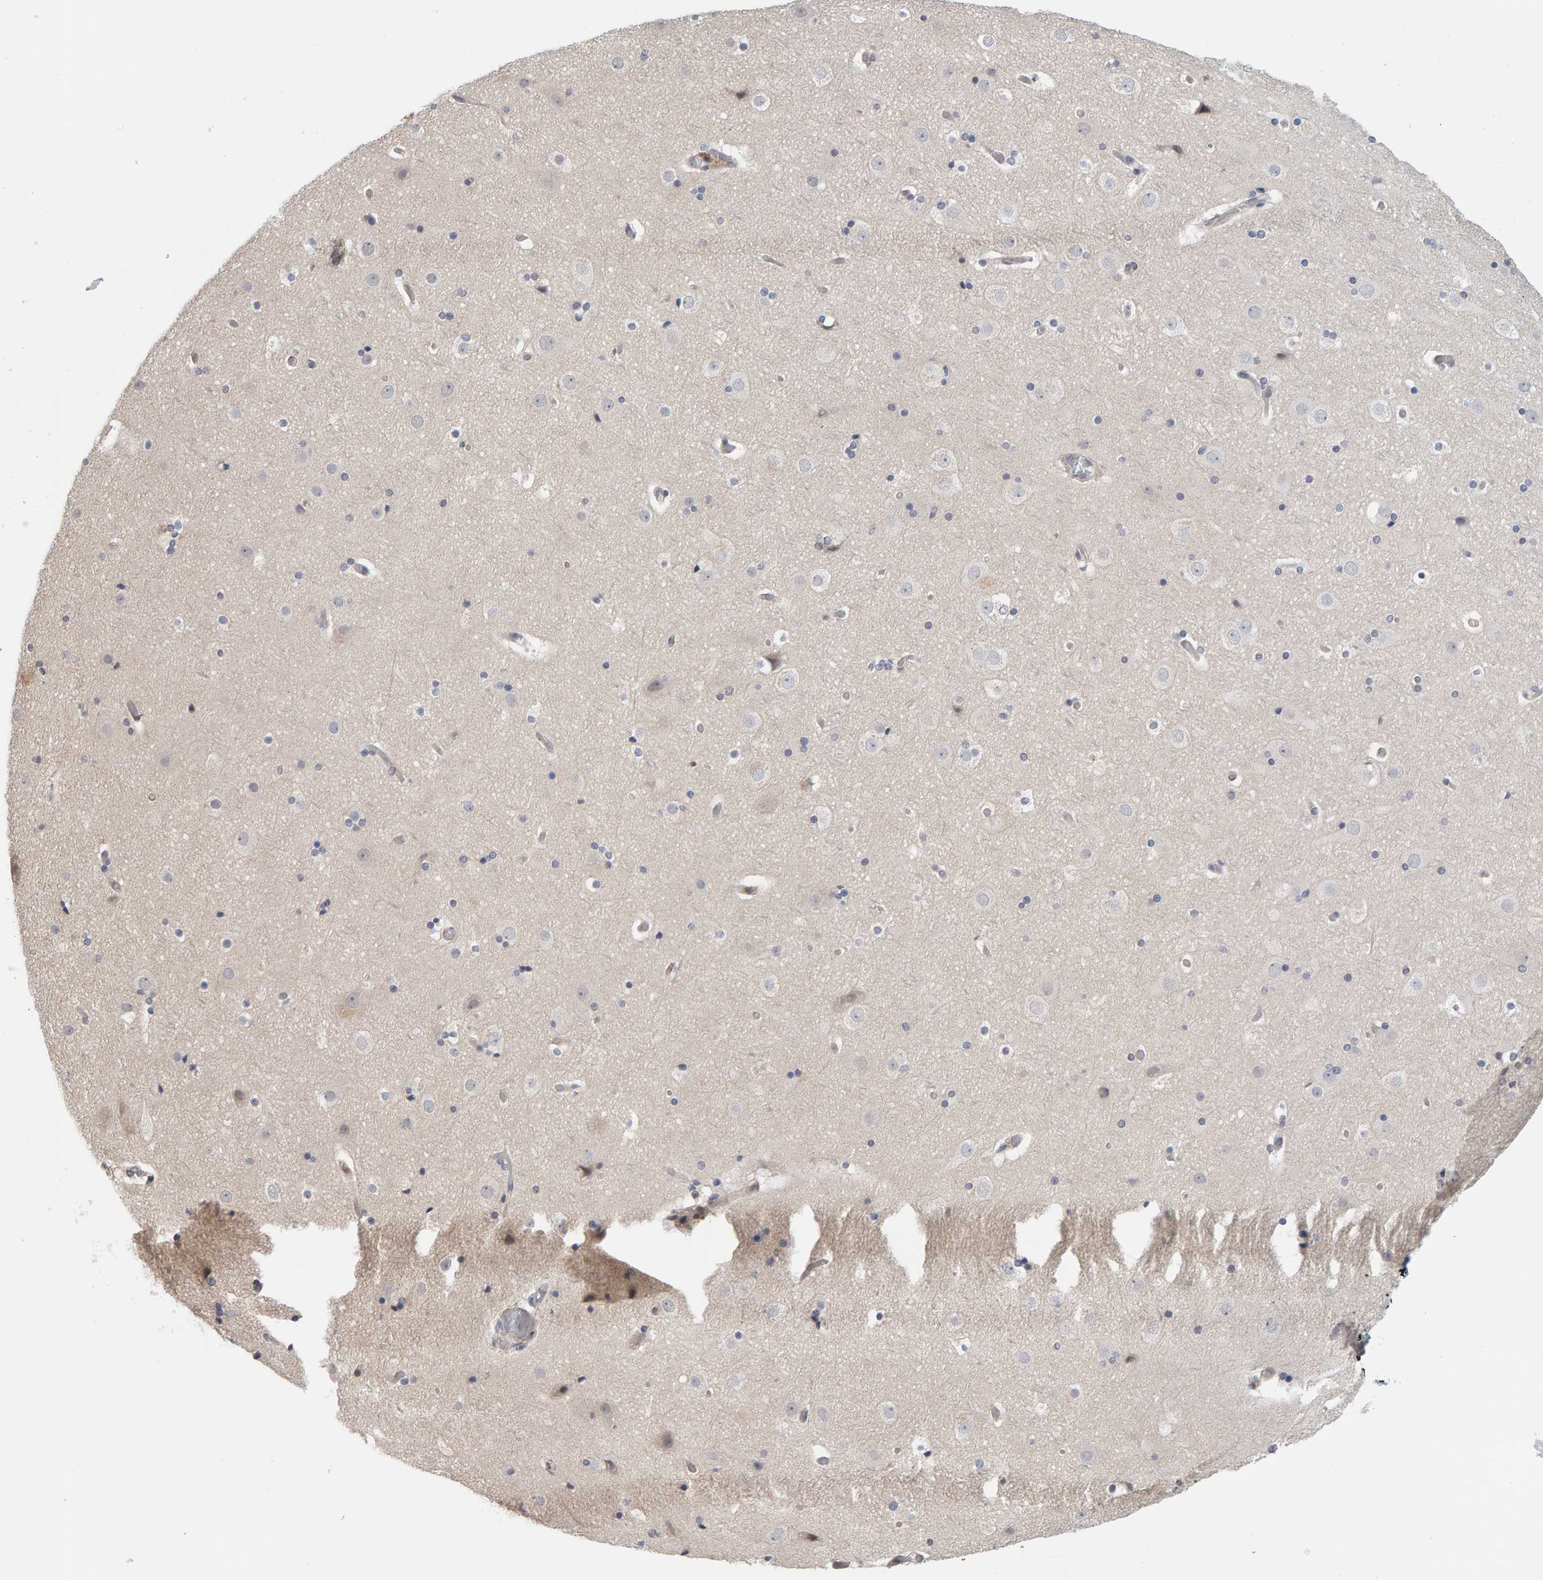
{"staining": {"intensity": "weak", "quantity": "25%-75%", "location": "cytoplasmic/membranous"}, "tissue": "cerebral cortex", "cell_type": "Endothelial cells", "image_type": "normal", "snomed": [{"axis": "morphology", "description": "Normal tissue, NOS"}, {"axis": "topography", "description": "Cerebral cortex"}], "caption": "Immunohistochemistry (IHC) (DAB (3,3'-diaminobenzidine)) staining of normal human cerebral cortex exhibits weak cytoplasmic/membranous protein staining in approximately 25%-75% of endothelial cells.", "gene": "MSRA", "patient": {"sex": "male", "age": 57}}